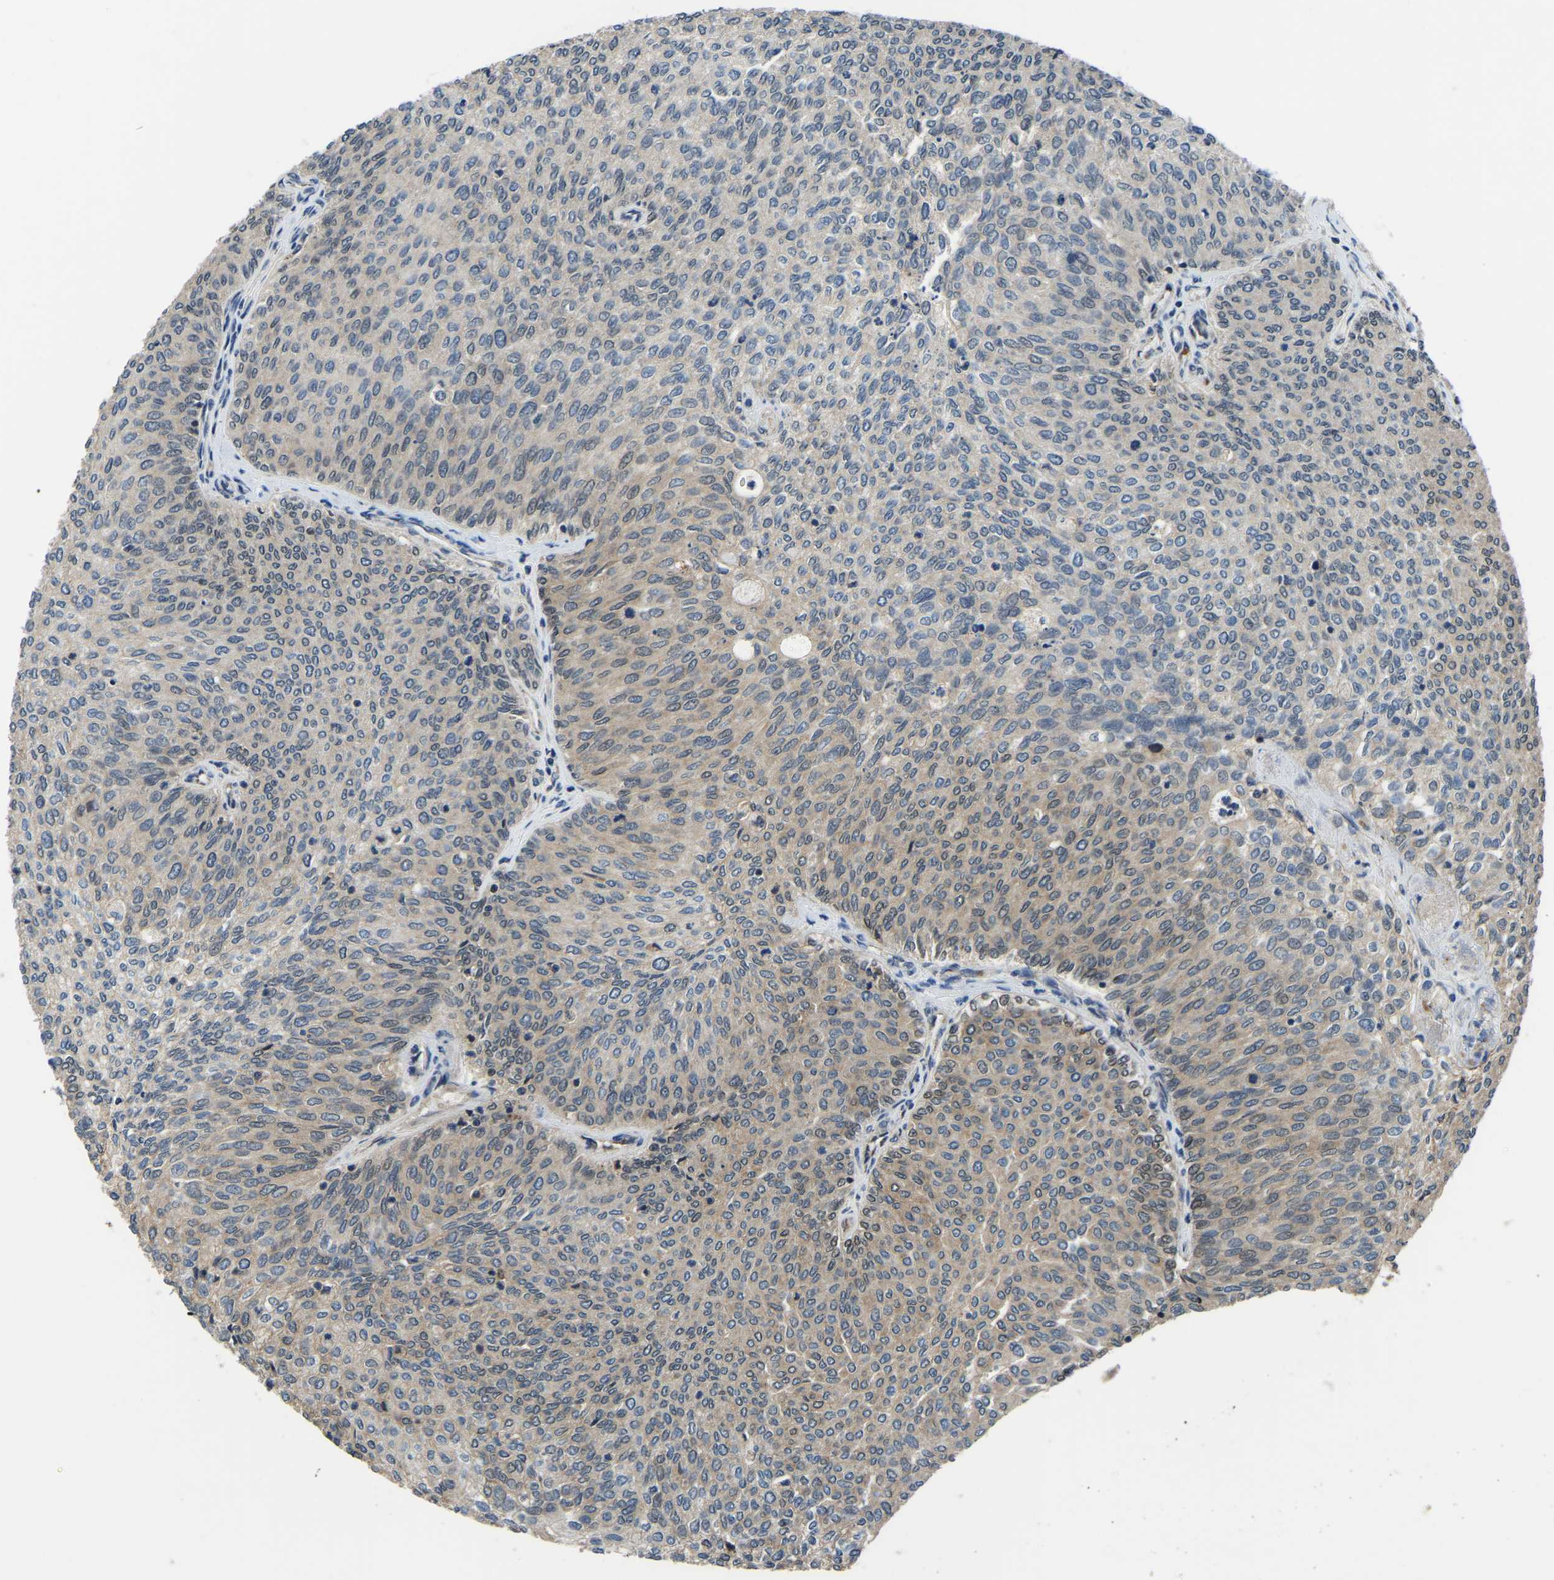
{"staining": {"intensity": "weak", "quantity": "25%-75%", "location": "cytoplasmic/membranous,nuclear"}, "tissue": "urothelial cancer", "cell_type": "Tumor cells", "image_type": "cancer", "snomed": [{"axis": "morphology", "description": "Urothelial carcinoma, Low grade"}, {"axis": "topography", "description": "Urinary bladder"}], "caption": "Immunohistochemistry image of neoplastic tissue: low-grade urothelial carcinoma stained using immunohistochemistry demonstrates low levels of weak protein expression localized specifically in the cytoplasmic/membranous and nuclear of tumor cells, appearing as a cytoplasmic/membranous and nuclear brown color.", "gene": "DFFA", "patient": {"sex": "female", "age": 79}}